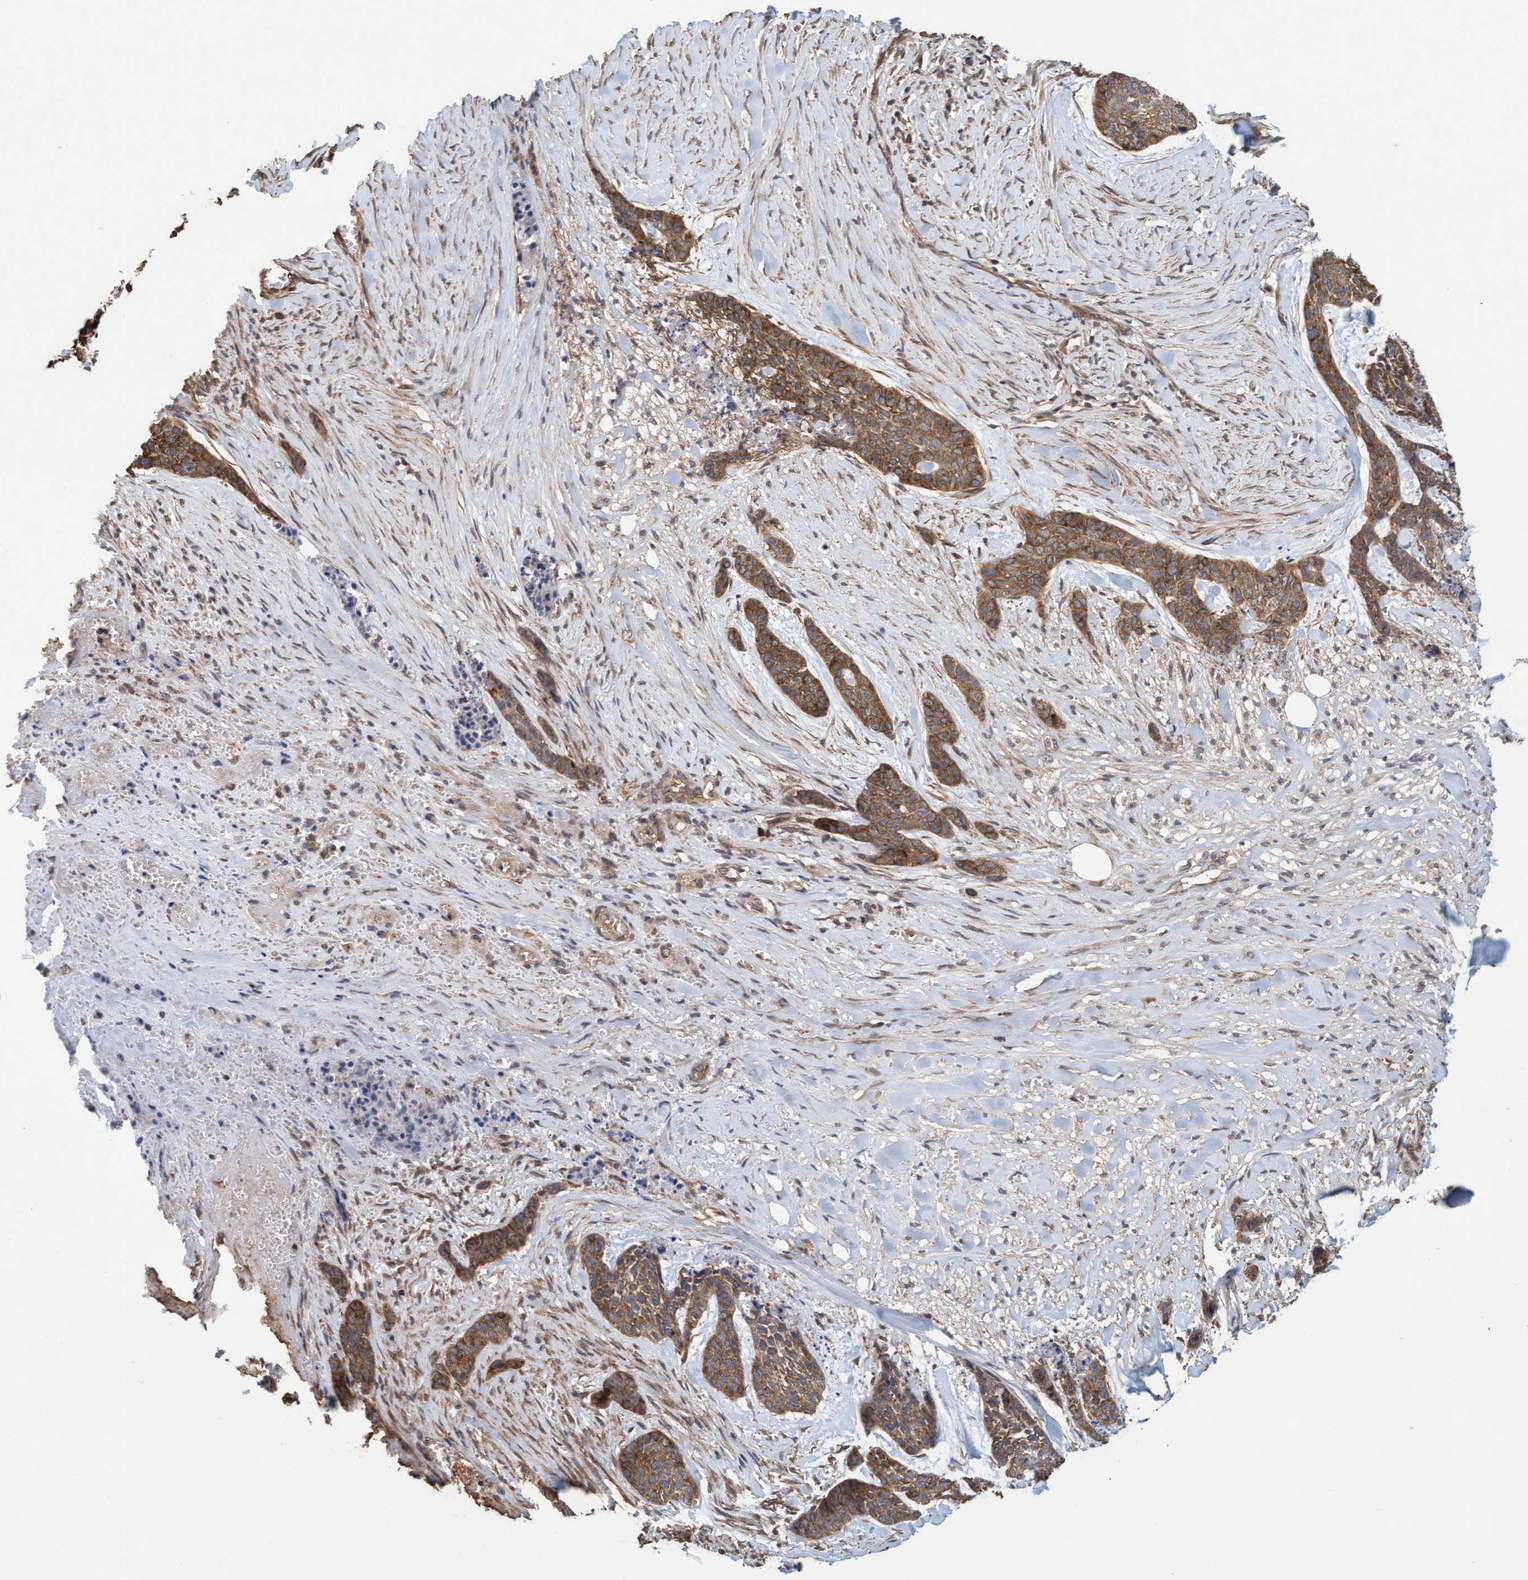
{"staining": {"intensity": "moderate", "quantity": ">75%", "location": "cytoplasmic/membranous"}, "tissue": "skin cancer", "cell_type": "Tumor cells", "image_type": "cancer", "snomed": [{"axis": "morphology", "description": "Basal cell carcinoma"}, {"axis": "topography", "description": "Skin"}], "caption": "Immunohistochemical staining of human skin cancer reveals moderate cytoplasmic/membranous protein expression in approximately >75% of tumor cells.", "gene": "FXR2", "patient": {"sex": "female", "age": 64}}